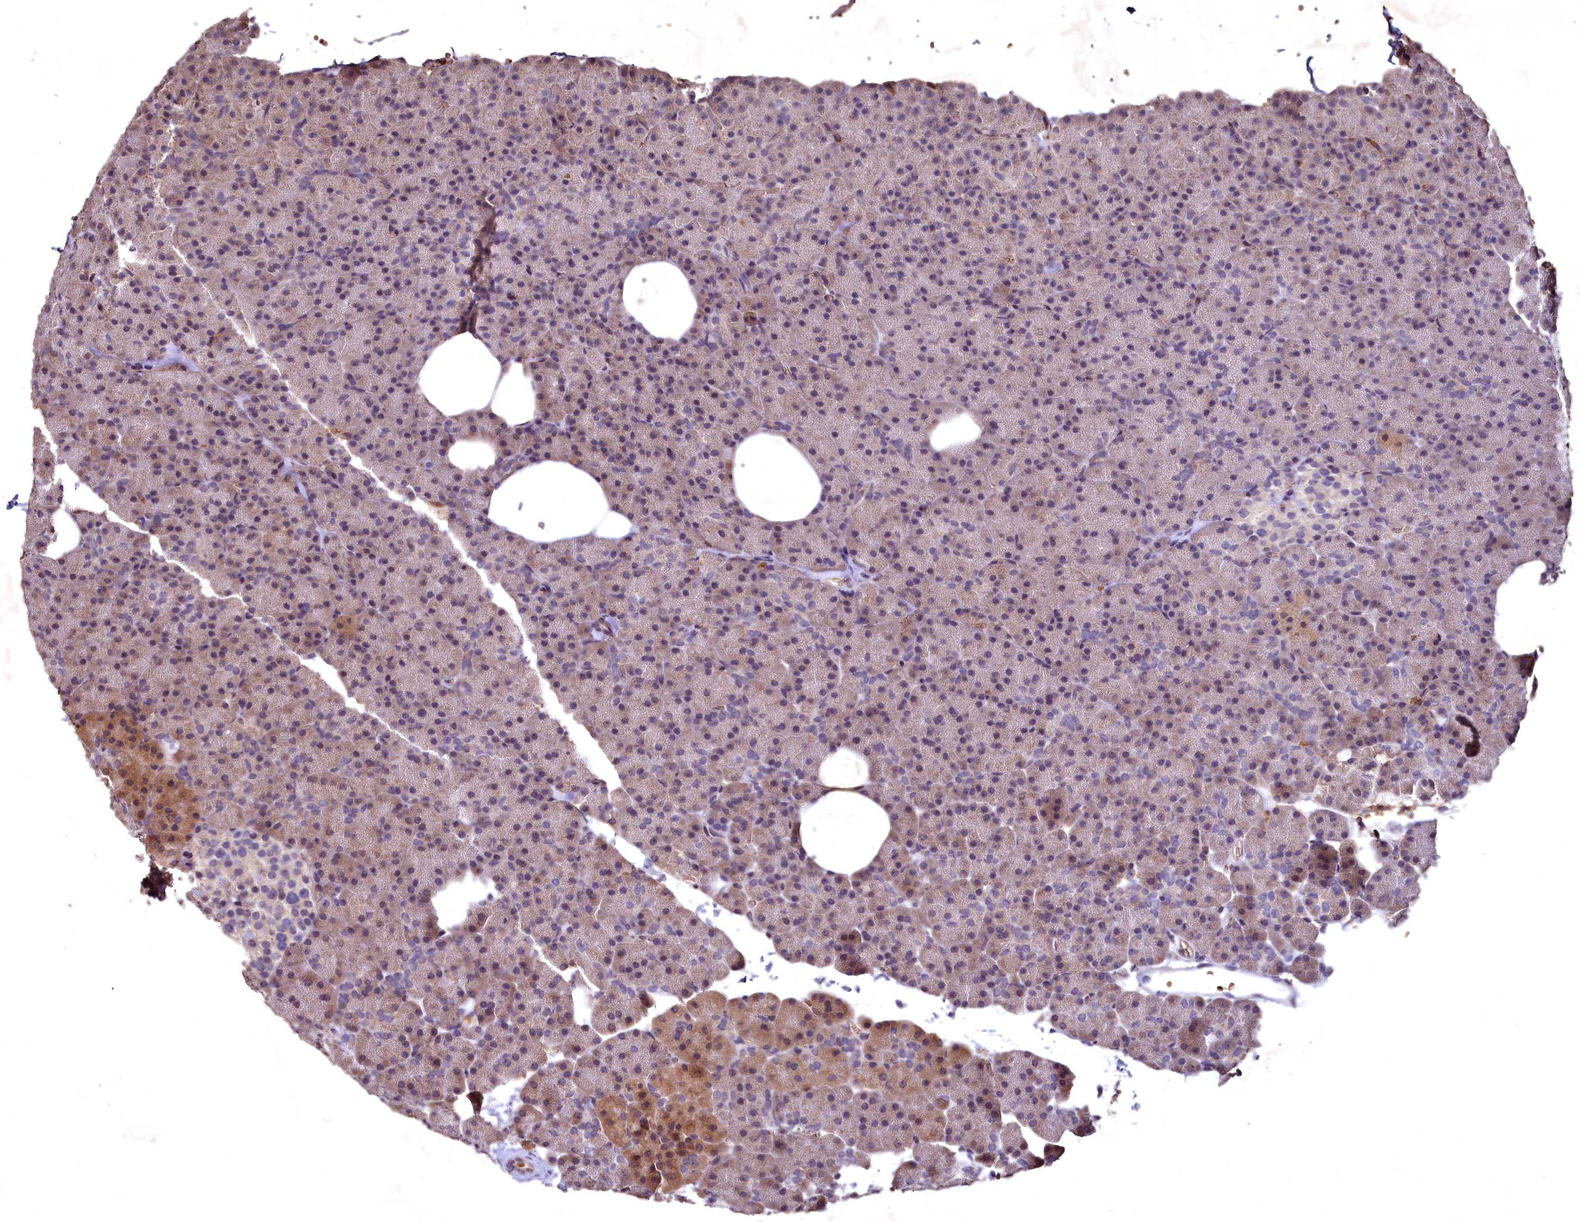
{"staining": {"intensity": "weak", "quantity": "25%-75%", "location": "cytoplasmic/membranous"}, "tissue": "pancreas", "cell_type": "Exocrine glandular cells", "image_type": "normal", "snomed": [{"axis": "morphology", "description": "Normal tissue, NOS"}, {"axis": "morphology", "description": "Carcinoid, malignant, NOS"}, {"axis": "topography", "description": "Pancreas"}], "caption": "This micrograph exhibits normal pancreas stained with immunohistochemistry to label a protein in brown. The cytoplasmic/membranous of exocrine glandular cells show weak positivity for the protein. Nuclei are counter-stained blue.", "gene": "SPTA1", "patient": {"sex": "female", "age": 35}}